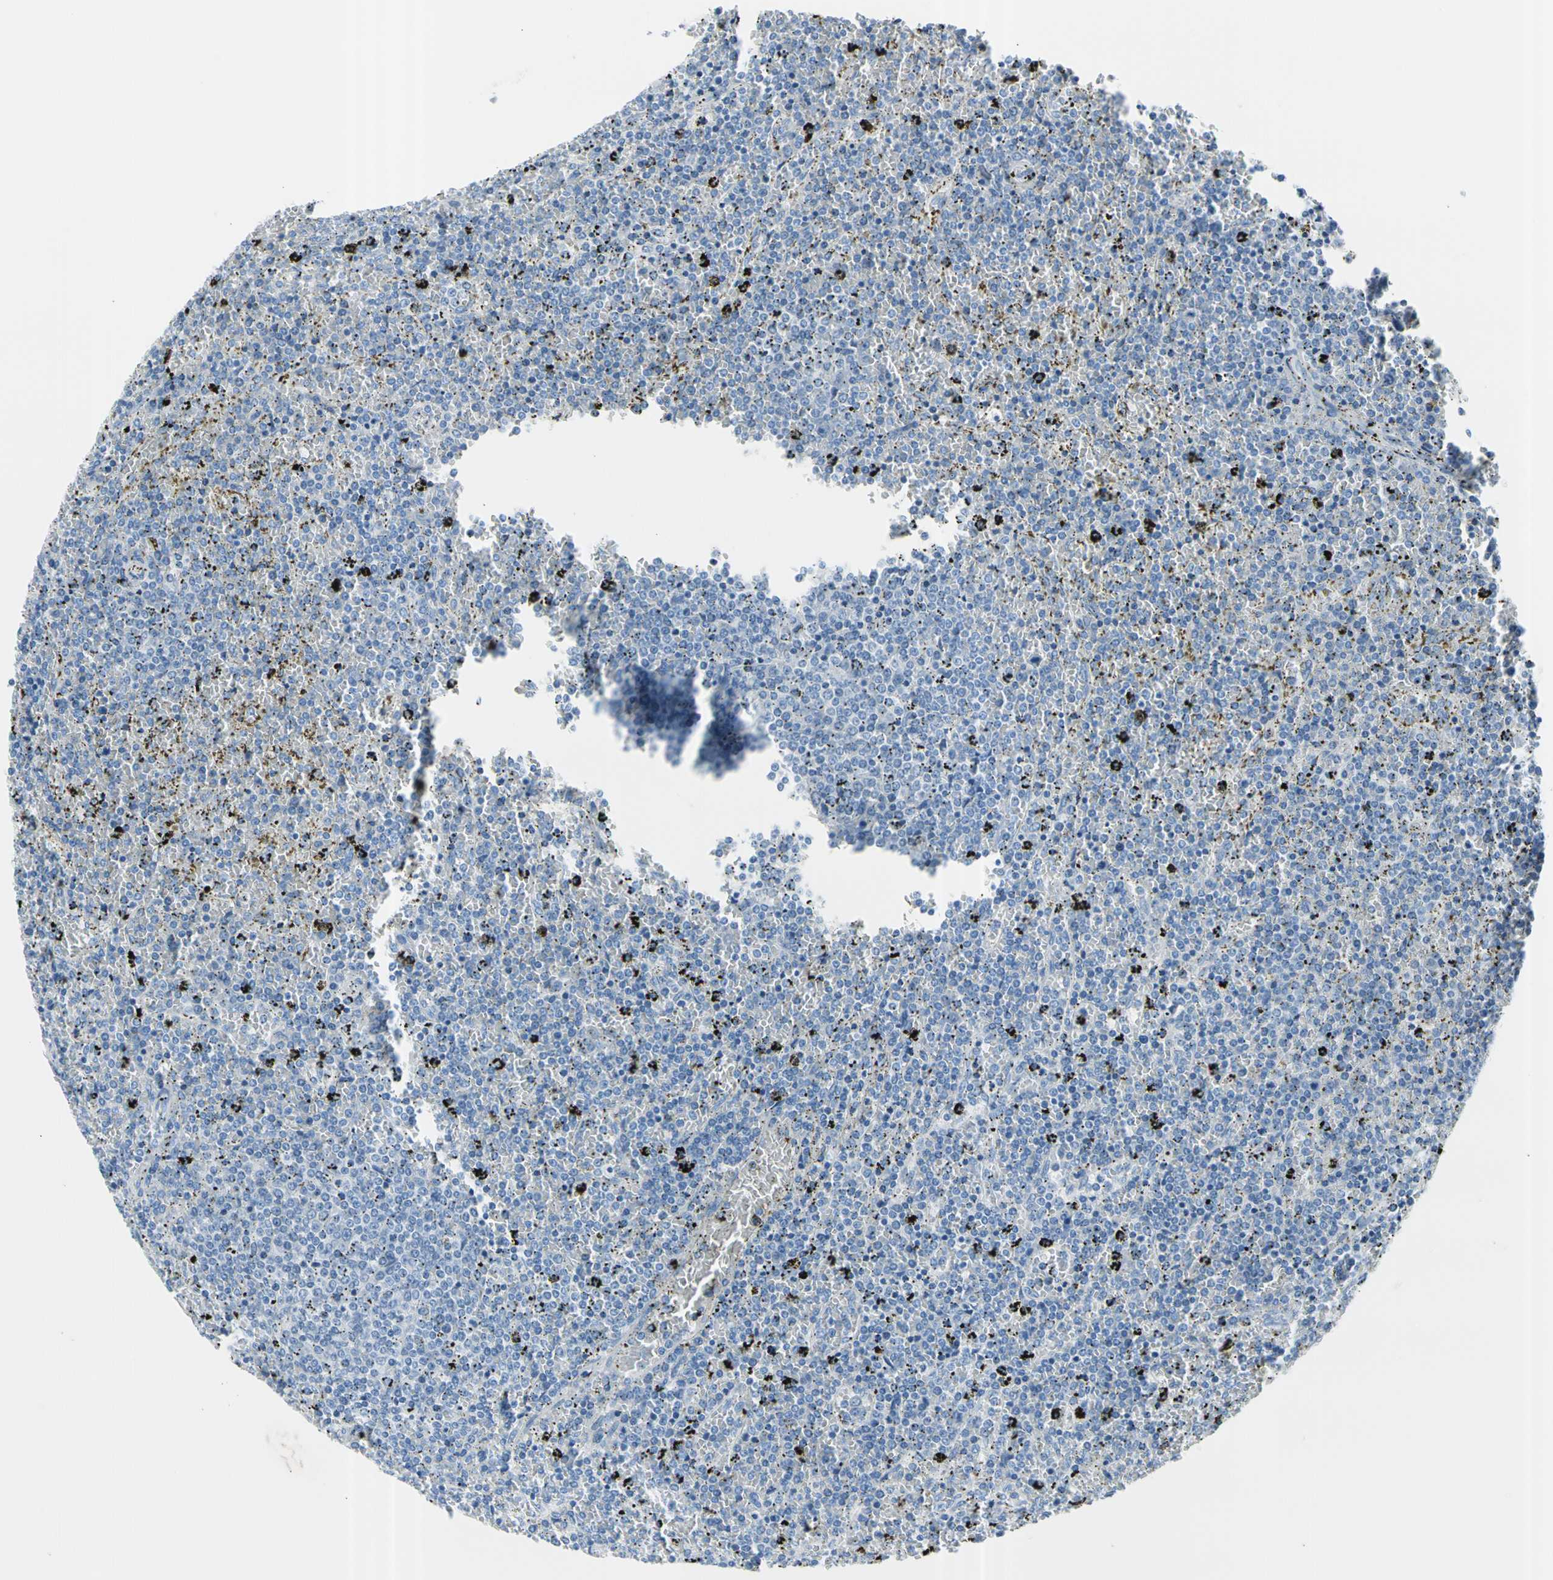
{"staining": {"intensity": "negative", "quantity": "none", "location": "none"}, "tissue": "lymphoma", "cell_type": "Tumor cells", "image_type": "cancer", "snomed": [{"axis": "morphology", "description": "Malignant lymphoma, non-Hodgkin's type, Low grade"}, {"axis": "topography", "description": "Spleen"}], "caption": "The micrograph reveals no staining of tumor cells in malignant lymphoma, non-Hodgkin's type (low-grade). Brightfield microscopy of immunohistochemistry (IHC) stained with DAB (brown) and hematoxylin (blue), captured at high magnification.", "gene": "TPO", "patient": {"sex": "female", "age": 77}}